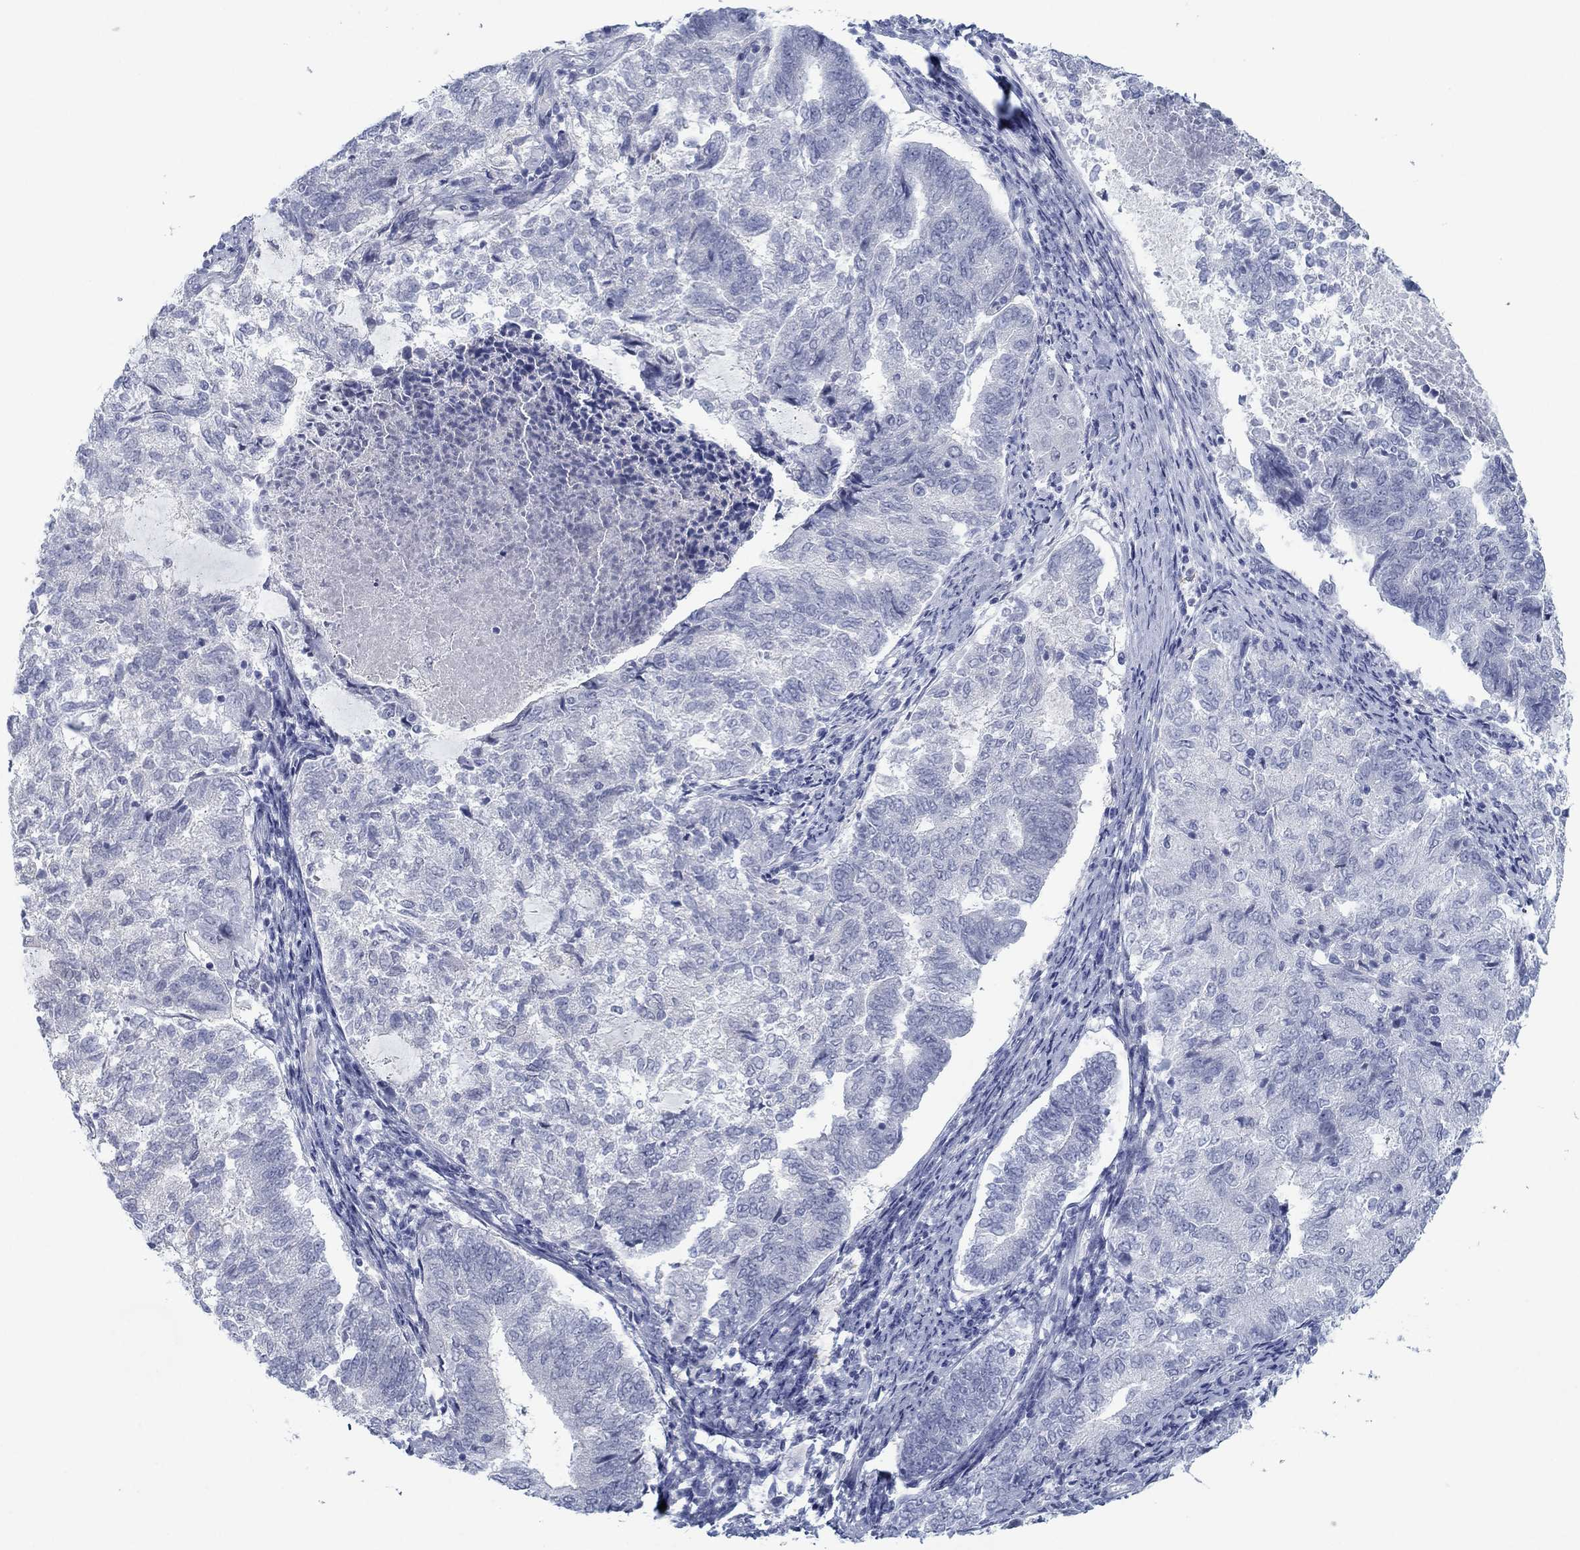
{"staining": {"intensity": "negative", "quantity": "none", "location": "none"}, "tissue": "endometrial cancer", "cell_type": "Tumor cells", "image_type": "cancer", "snomed": [{"axis": "morphology", "description": "Adenocarcinoma, NOS"}, {"axis": "topography", "description": "Endometrium"}], "caption": "Tumor cells are negative for protein expression in human endometrial adenocarcinoma. Brightfield microscopy of IHC stained with DAB (brown) and hematoxylin (blue), captured at high magnification.", "gene": "DNAL1", "patient": {"sex": "female", "age": 65}}